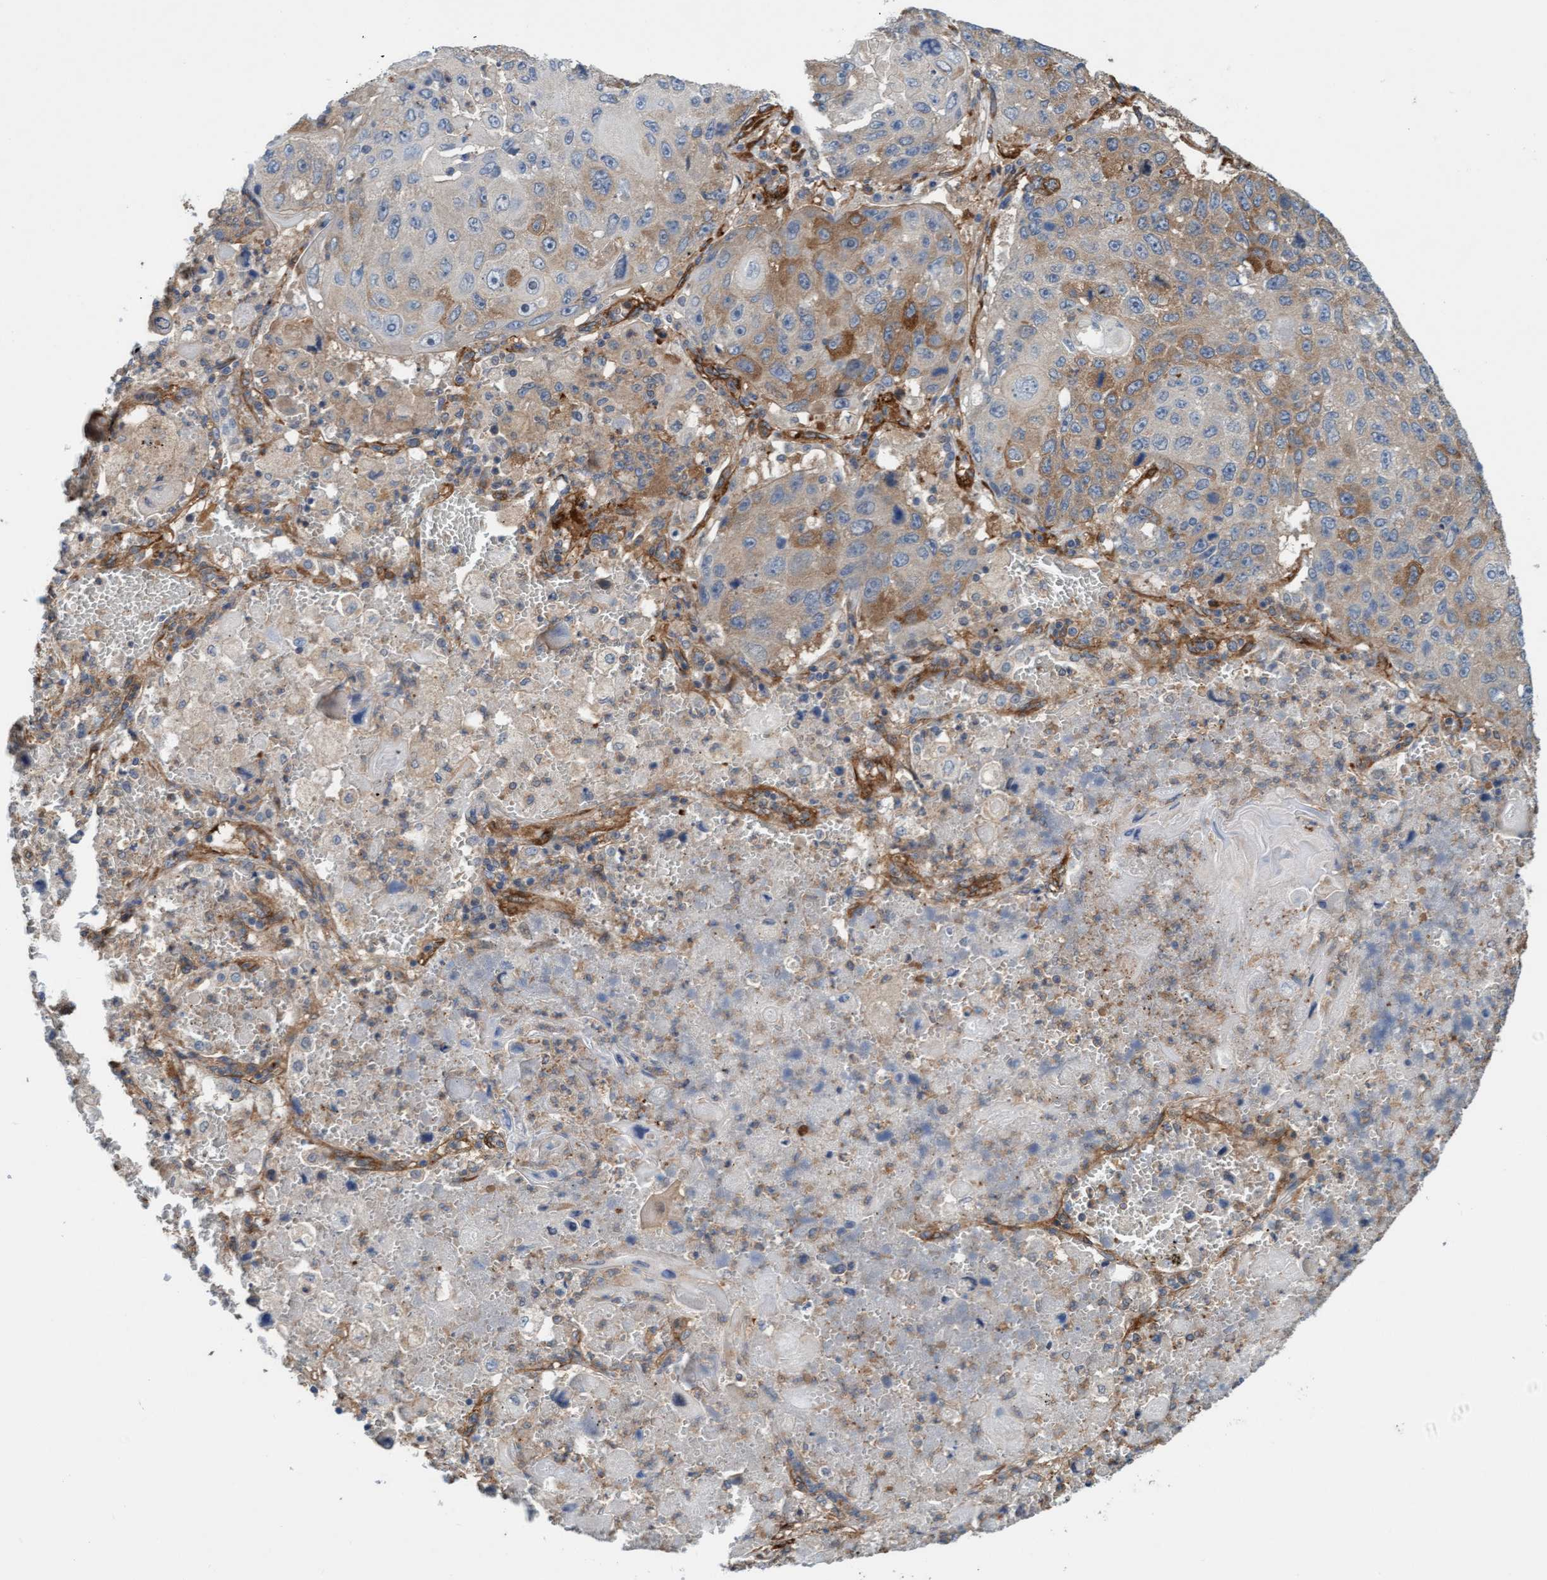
{"staining": {"intensity": "moderate", "quantity": "<25%", "location": "cytoplasmic/membranous"}, "tissue": "lung cancer", "cell_type": "Tumor cells", "image_type": "cancer", "snomed": [{"axis": "morphology", "description": "Squamous cell carcinoma, NOS"}, {"axis": "topography", "description": "Lung"}], "caption": "Brown immunohistochemical staining in human lung squamous cell carcinoma displays moderate cytoplasmic/membranous staining in approximately <25% of tumor cells.", "gene": "FMNL3", "patient": {"sex": "male", "age": 61}}